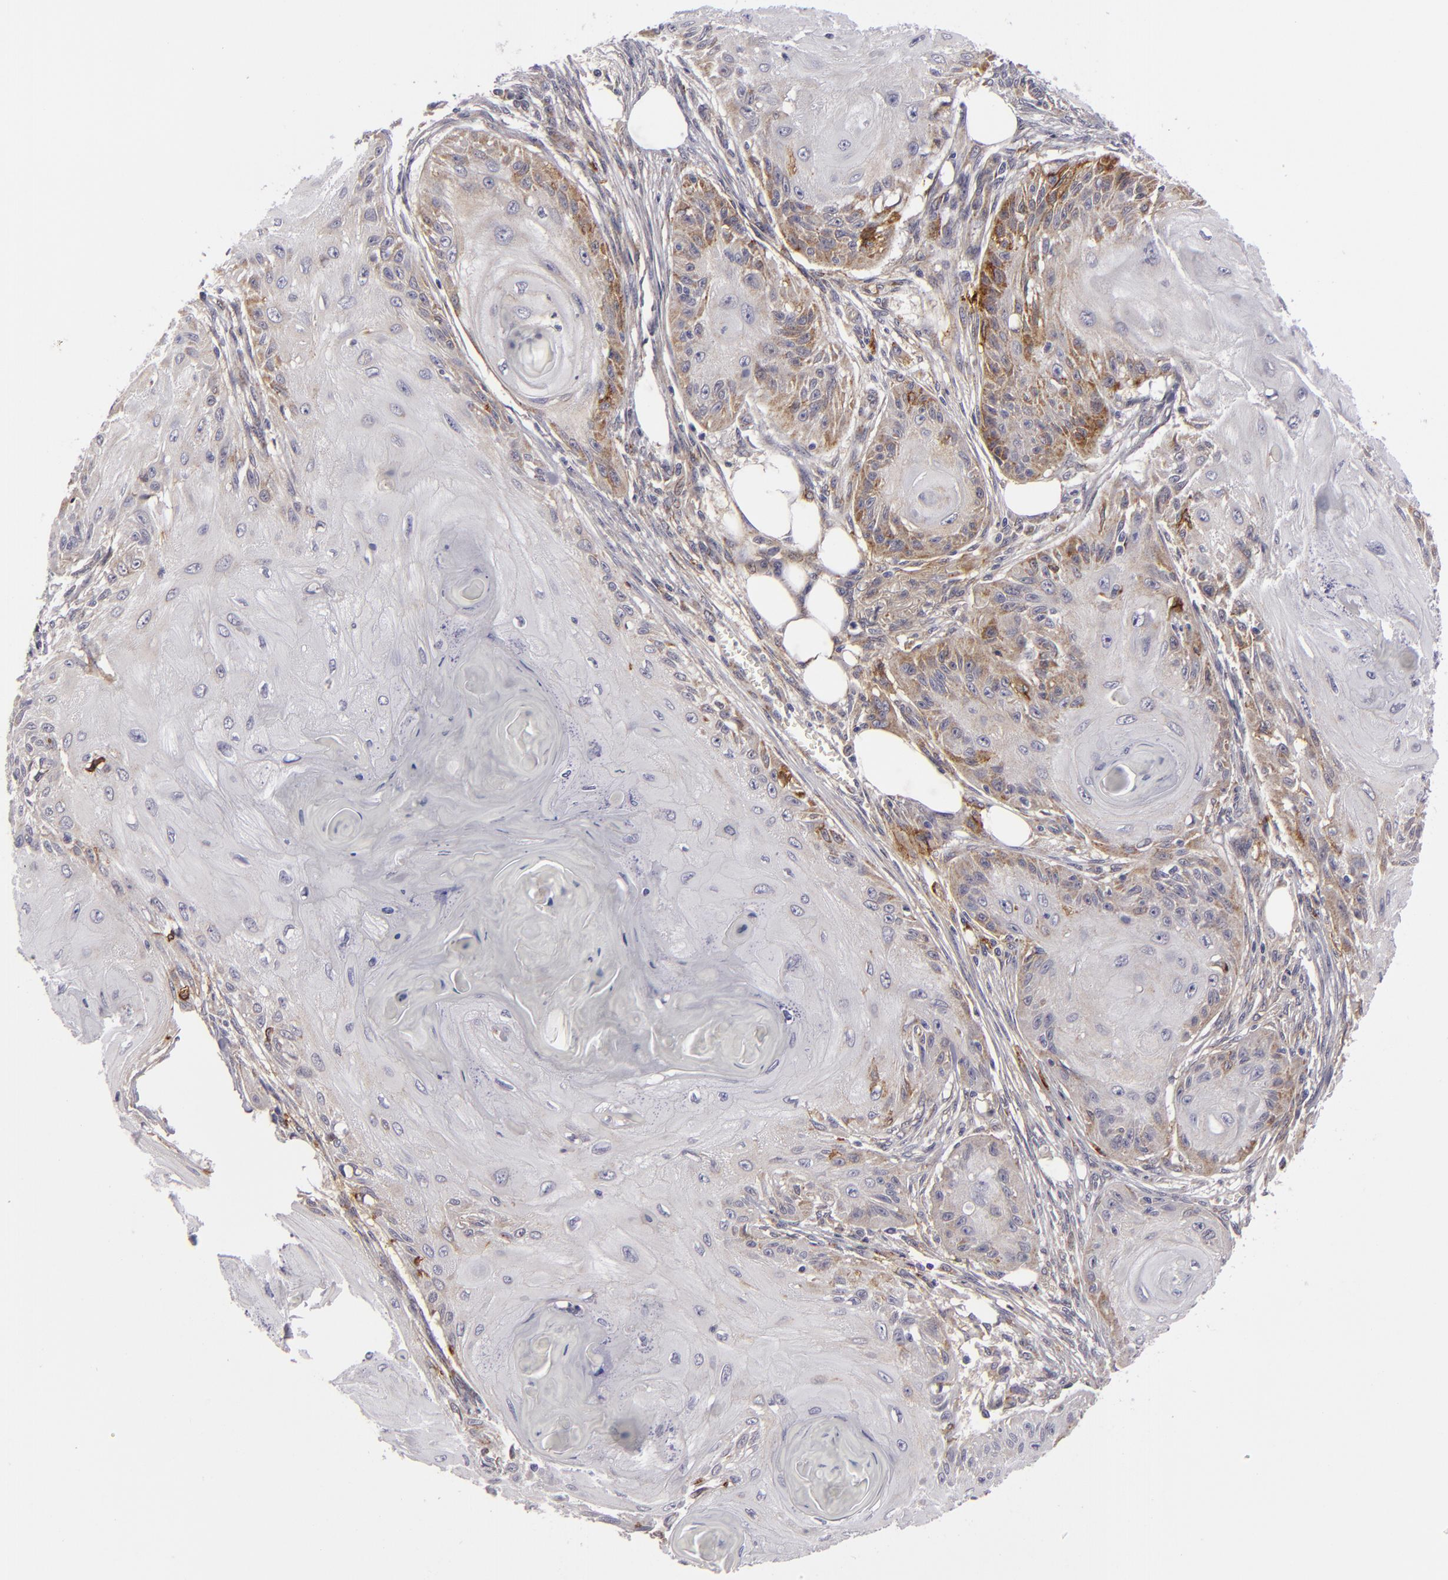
{"staining": {"intensity": "moderate", "quantity": "<25%", "location": "cytoplasmic/membranous"}, "tissue": "skin cancer", "cell_type": "Tumor cells", "image_type": "cancer", "snomed": [{"axis": "morphology", "description": "Squamous cell carcinoma, NOS"}, {"axis": "topography", "description": "Skin"}], "caption": "Immunohistochemical staining of skin cancer demonstrates moderate cytoplasmic/membranous protein positivity in approximately <25% of tumor cells.", "gene": "ALCAM", "patient": {"sex": "female", "age": 88}}